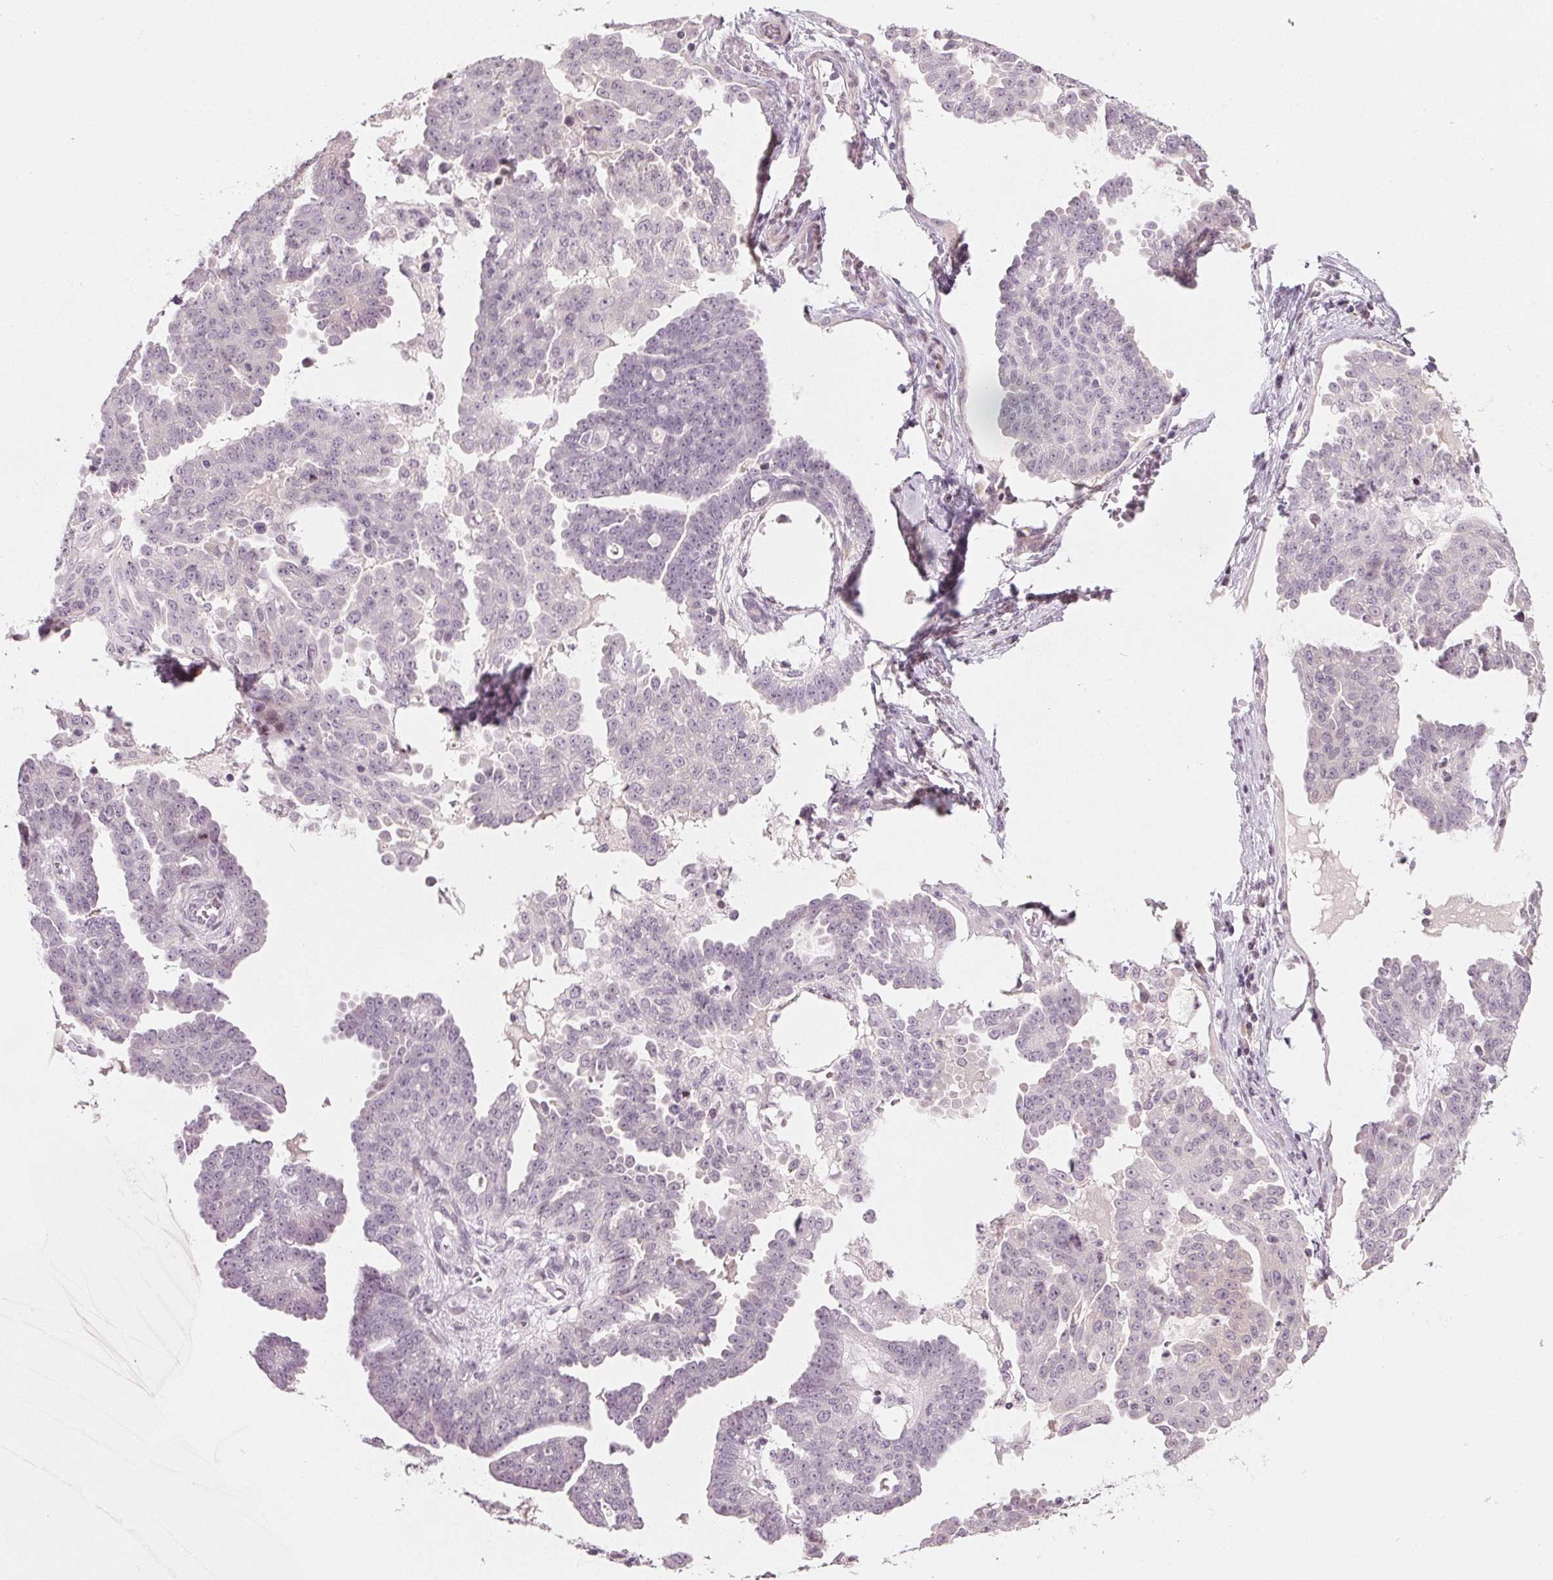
{"staining": {"intensity": "negative", "quantity": "none", "location": "none"}, "tissue": "ovarian cancer", "cell_type": "Tumor cells", "image_type": "cancer", "snomed": [{"axis": "morphology", "description": "Cystadenocarcinoma, serous, NOS"}, {"axis": "topography", "description": "Ovary"}], "caption": "High magnification brightfield microscopy of serous cystadenocarcinoma (ovarian) stained with DAB (brown) and counterstained with hematoxylin (blue): tumor cells show no significant staining. The staining is performed using DAB brown chromogen with nuclei counter-stained in using hematoxylin.", "gene": "SFRP4", "patient": {"sex": "female", "age": 71}}